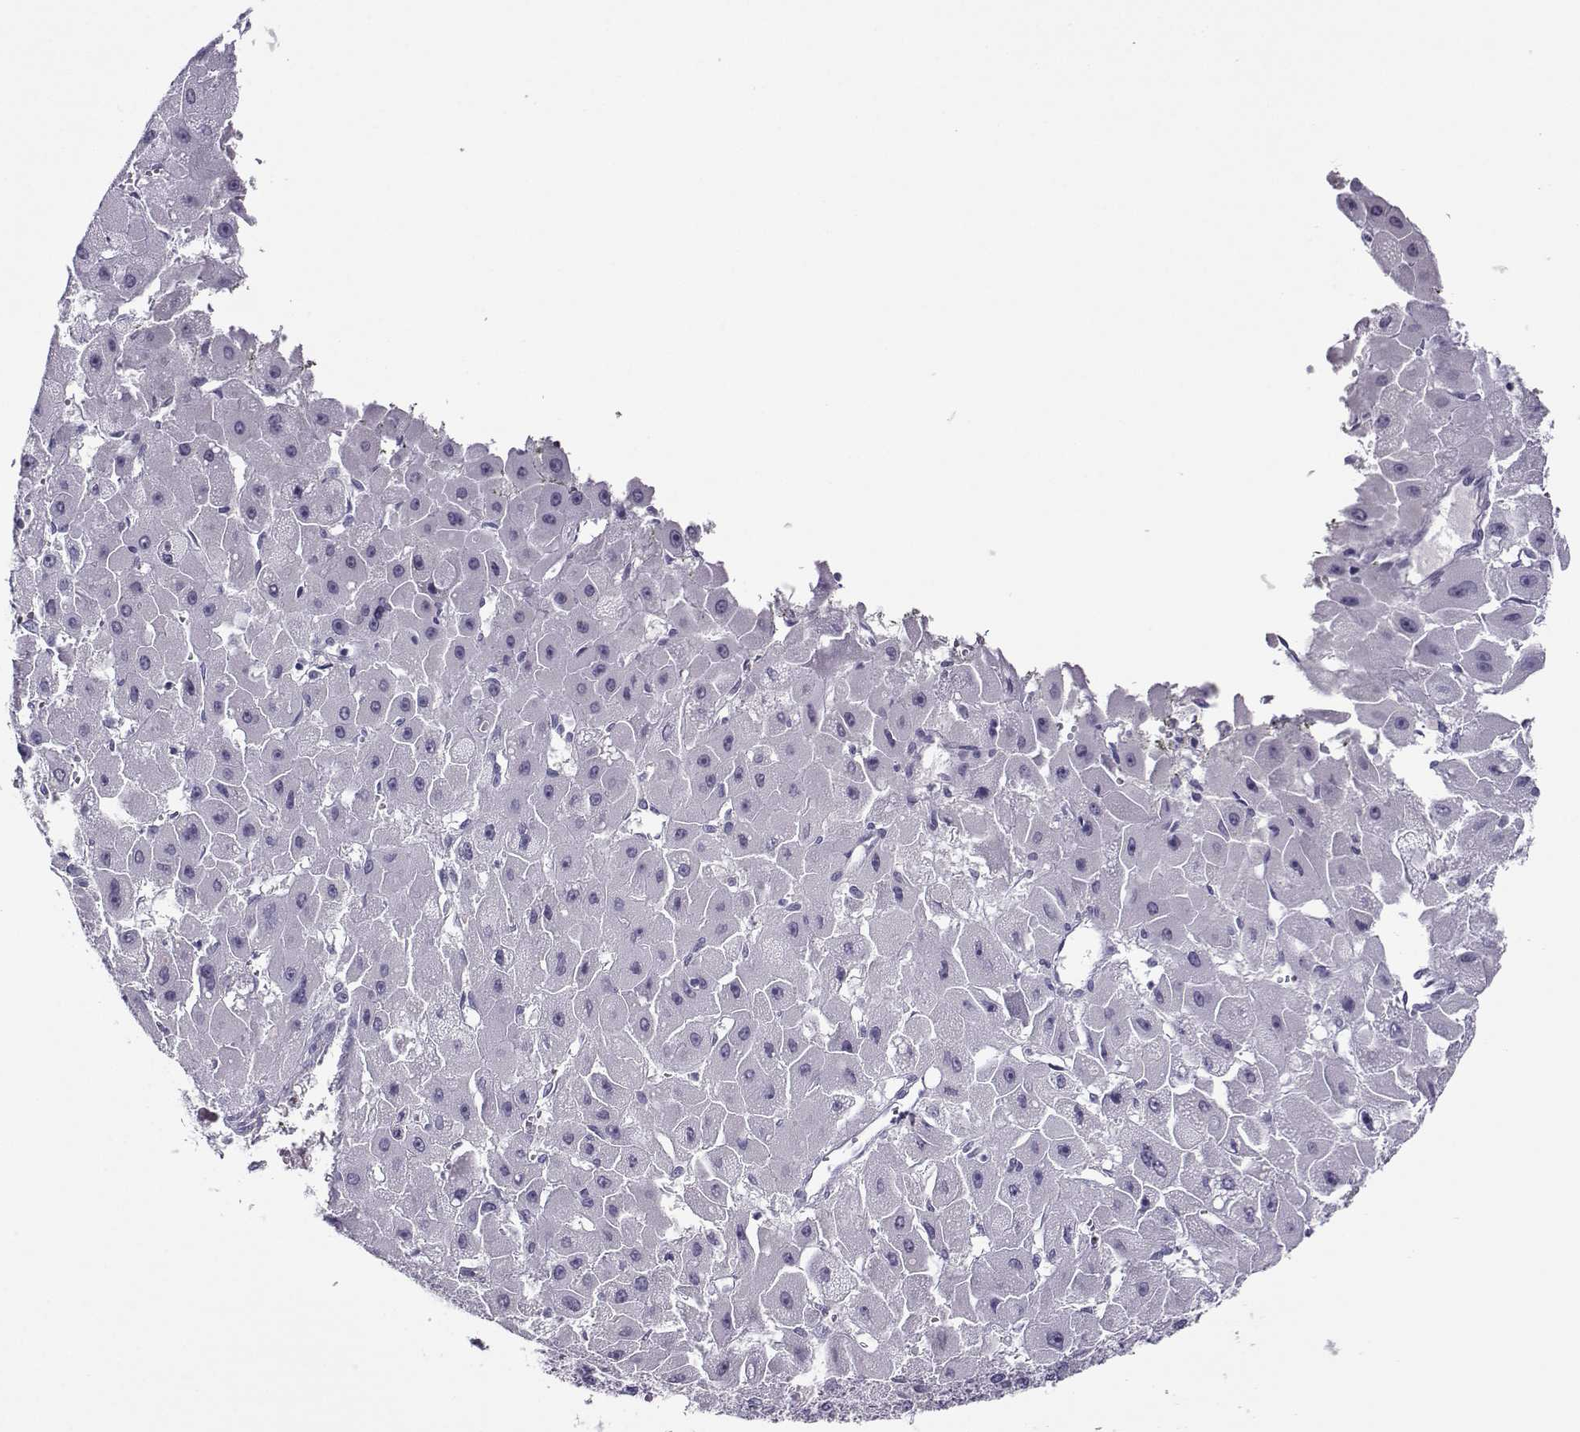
{"staining": {"intensity": "negative", "quantity": "none", "location": "none"}, "tissue": "liver cancer", "cell_type": "Tumor cells", "image_type": "cancer", "snomed": [{"axis": "morphology", "description": "Carcinoma, Hepatocellular, NOS"}, {"axis": "topography", "description": "Liver"}], "caption": "The histopathology image exhibits no significant staining in tumor cells of liver cancer. (Brightfield microscopy of DAB IHC at high magnification).", "gene": "ARMC2", "patient": {"sex": "female", "age": 25}}